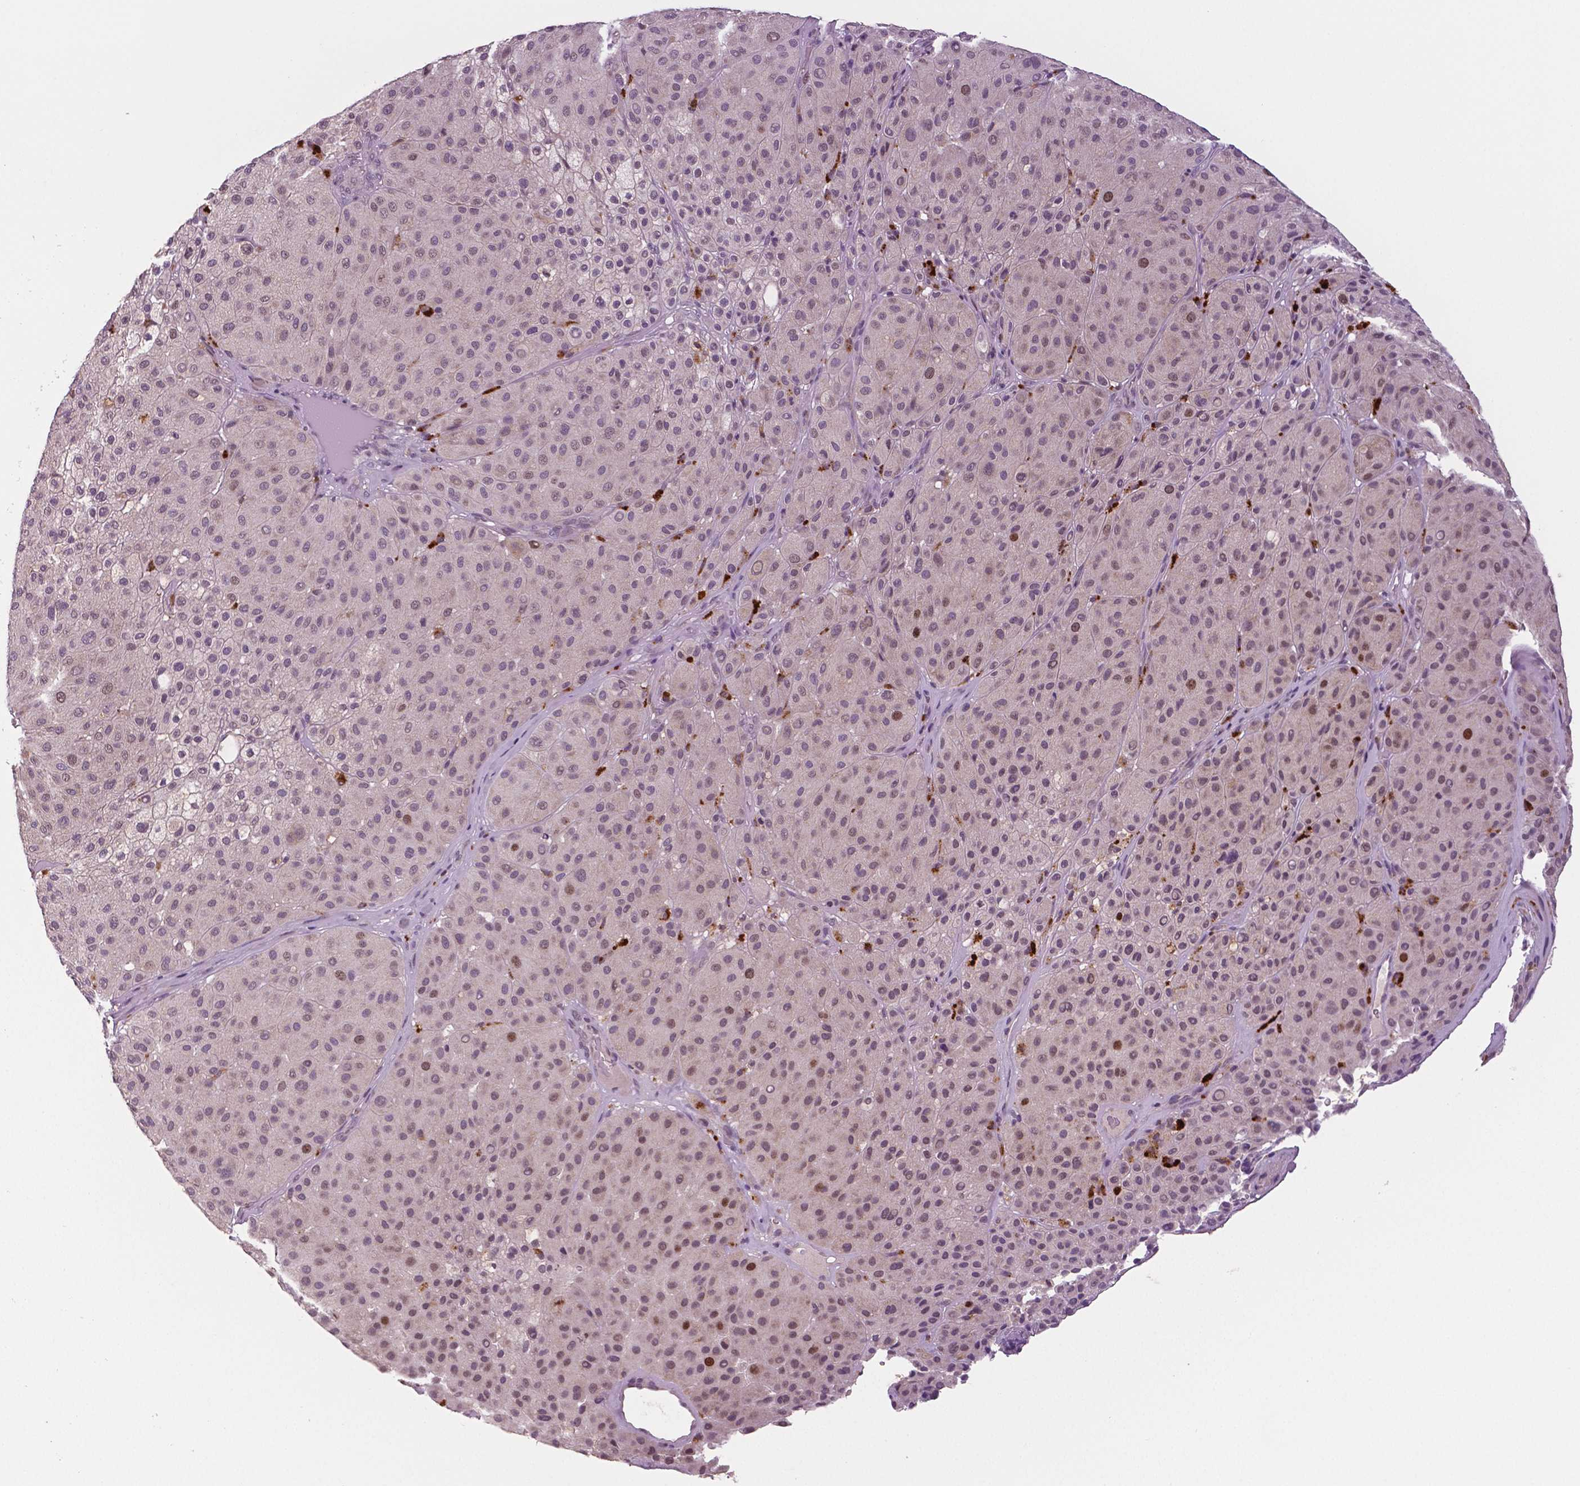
{"staining": {"intensity": "weak", "quantity": "<25%", "location": "nuclear"}, "tissue": "melanoma", "cell_type": "Tumor cells", "image_type": "cancer", "snomed": [{"axis": "morphology", "description": "Malignant melanoma, Metastatic site"}, {"axis": "topography", "description": "Smooth muscle"}], "caption": "DAB (3,3'-diaminobenzidine) immunohistochemical staining of human malignant melanoma (metastatic site) displays no significant staining in tumor cells. The staining is performed using DAB (3,3'-diaminobenzidine) brown chromogen with nuclei counter-stained in using hematoxylin.", "gene": "MKI67", "patient": {"sex": "male", "age": 41}}